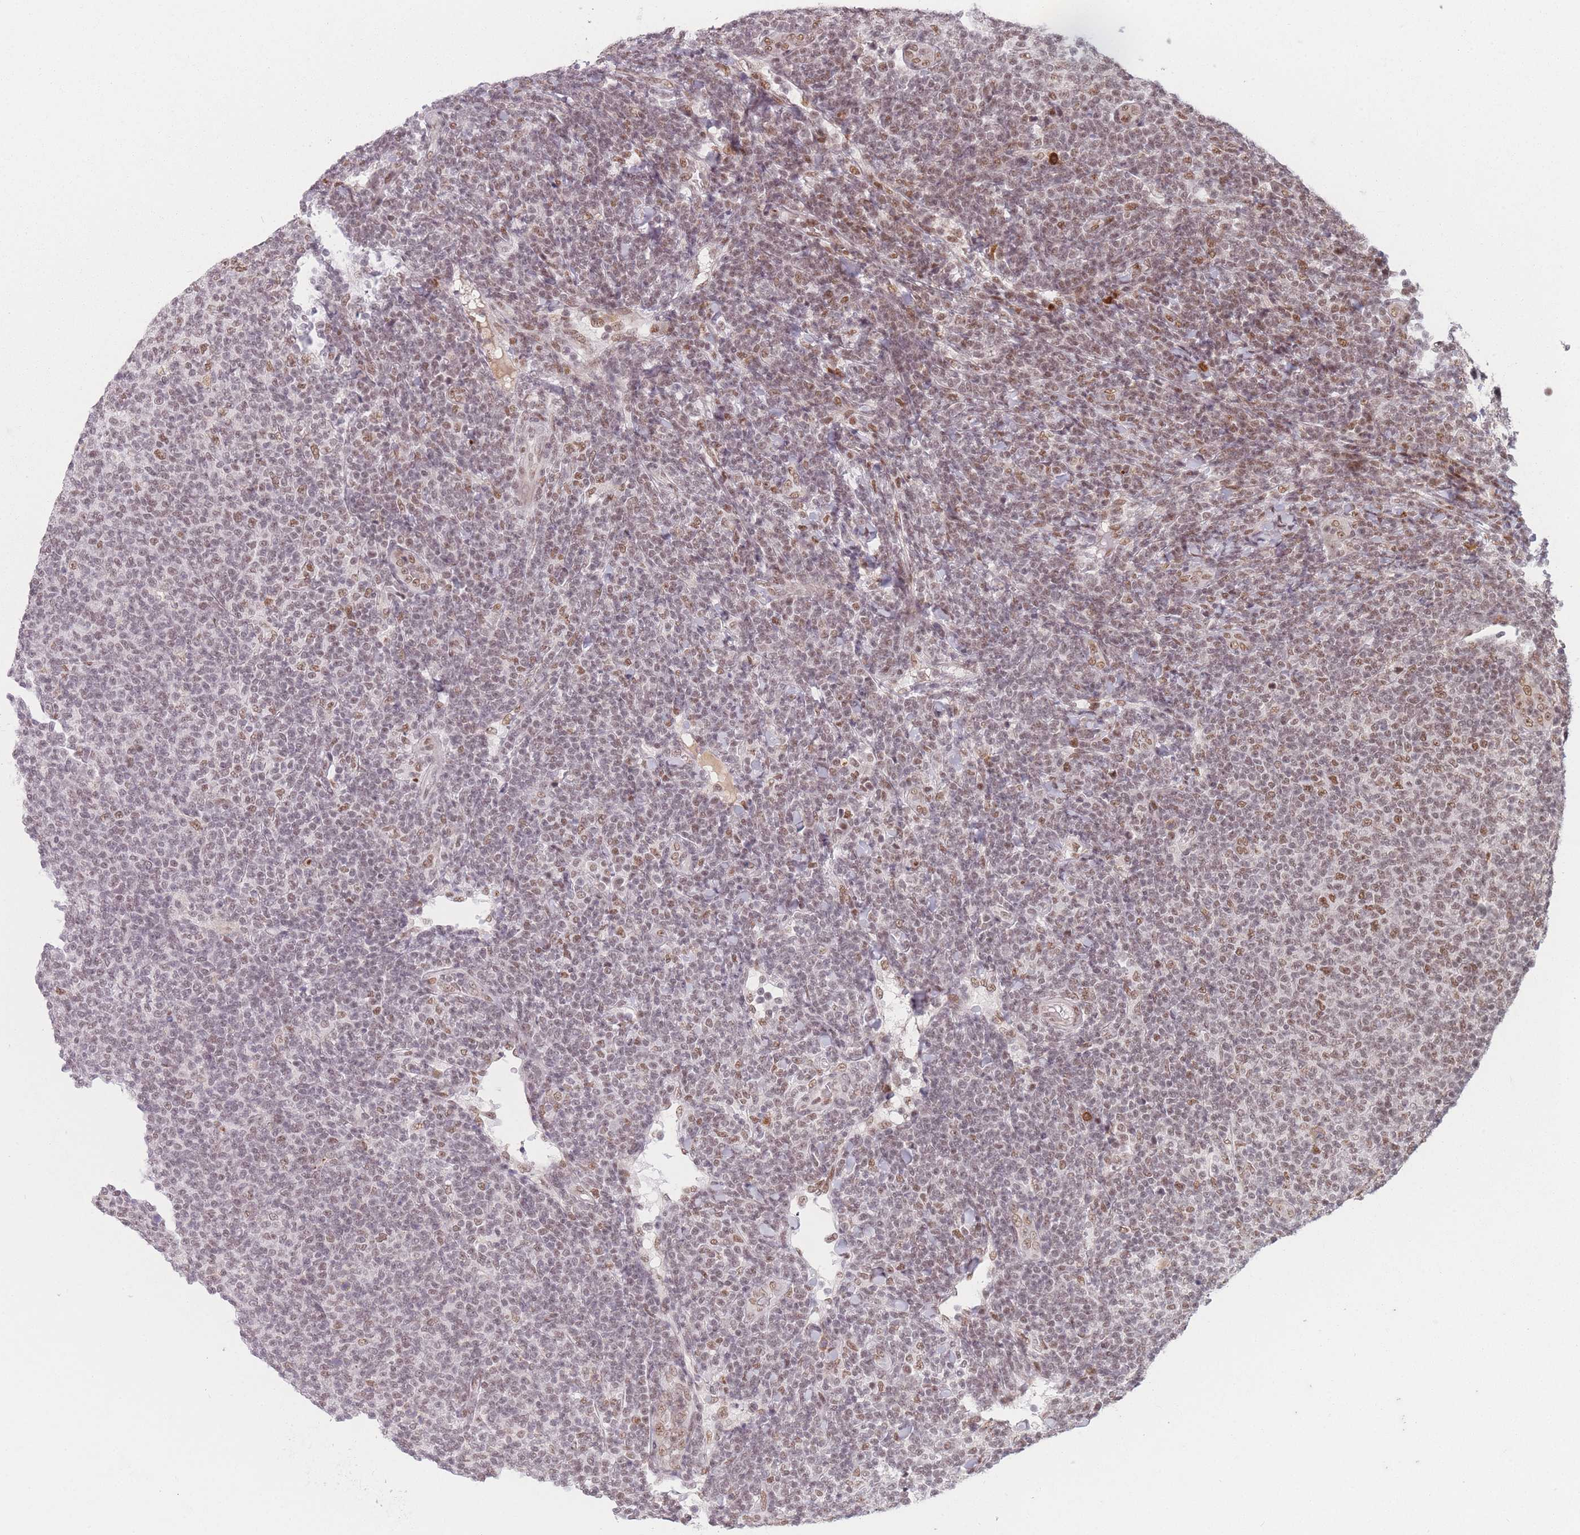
{"staining": {"intensity": "moderate", "quantity": "25%-75%", "location": "nuclear"}, "tissue": "lymphoma", "cell_type": "Tumor cells", "image_type": "cancer", "snomed": [{"axis": "morphology", "description": "Malignant lymphoma, non-Hodgkin's type, Low grade"}, {"axis": "topography", "description": "Lymph node"}], "caption": "A brown stain highlights moderate nuclear expression of a protein in human lymphoma tumor cells.", "gene": "SUPT6H", "patient": {"sex": "male", "age": 66}}